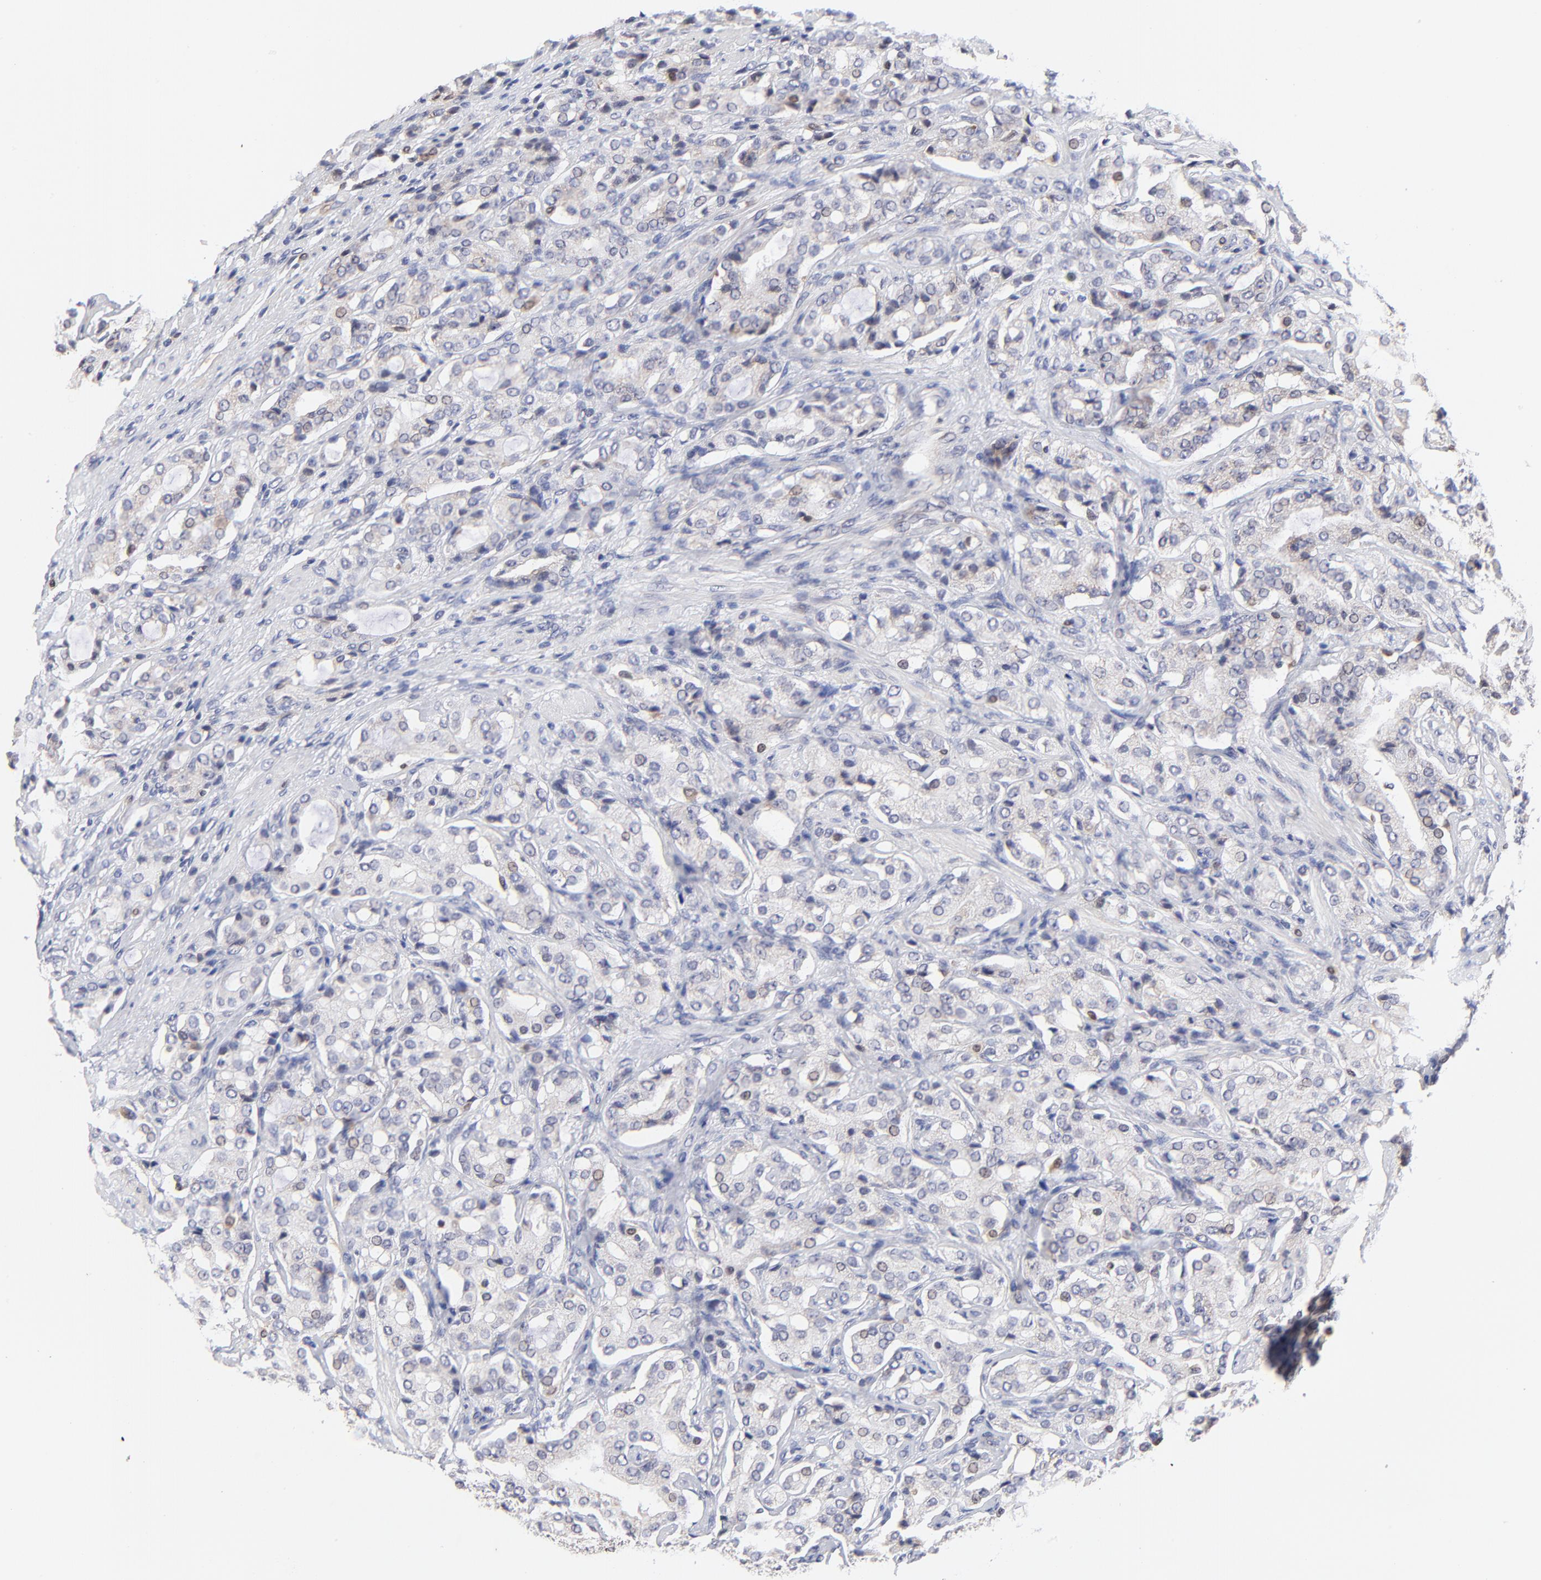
{"staining": {"intensity": "weak", "quantity": "<25%", "location": "cytoplasmic/membranous"}, "tissue": "prostate cancer", "cell_type": "Tumor cells", "image_type": "cancer", "snomed": [{"axis": "morphology", "description": "Adenocarcinoma, High grade"}, {"axis": "topography", "description": "Prostate"}], "caption": "Immunohistochemistry micrograph of neoplastic tissue: prostate adenocarcinoma (high-grade) stained with DAB exhibits no significant protein staining in tumor cells.", "gene": "FBXL12", "patient": {"sex": "male", "age": 72}}